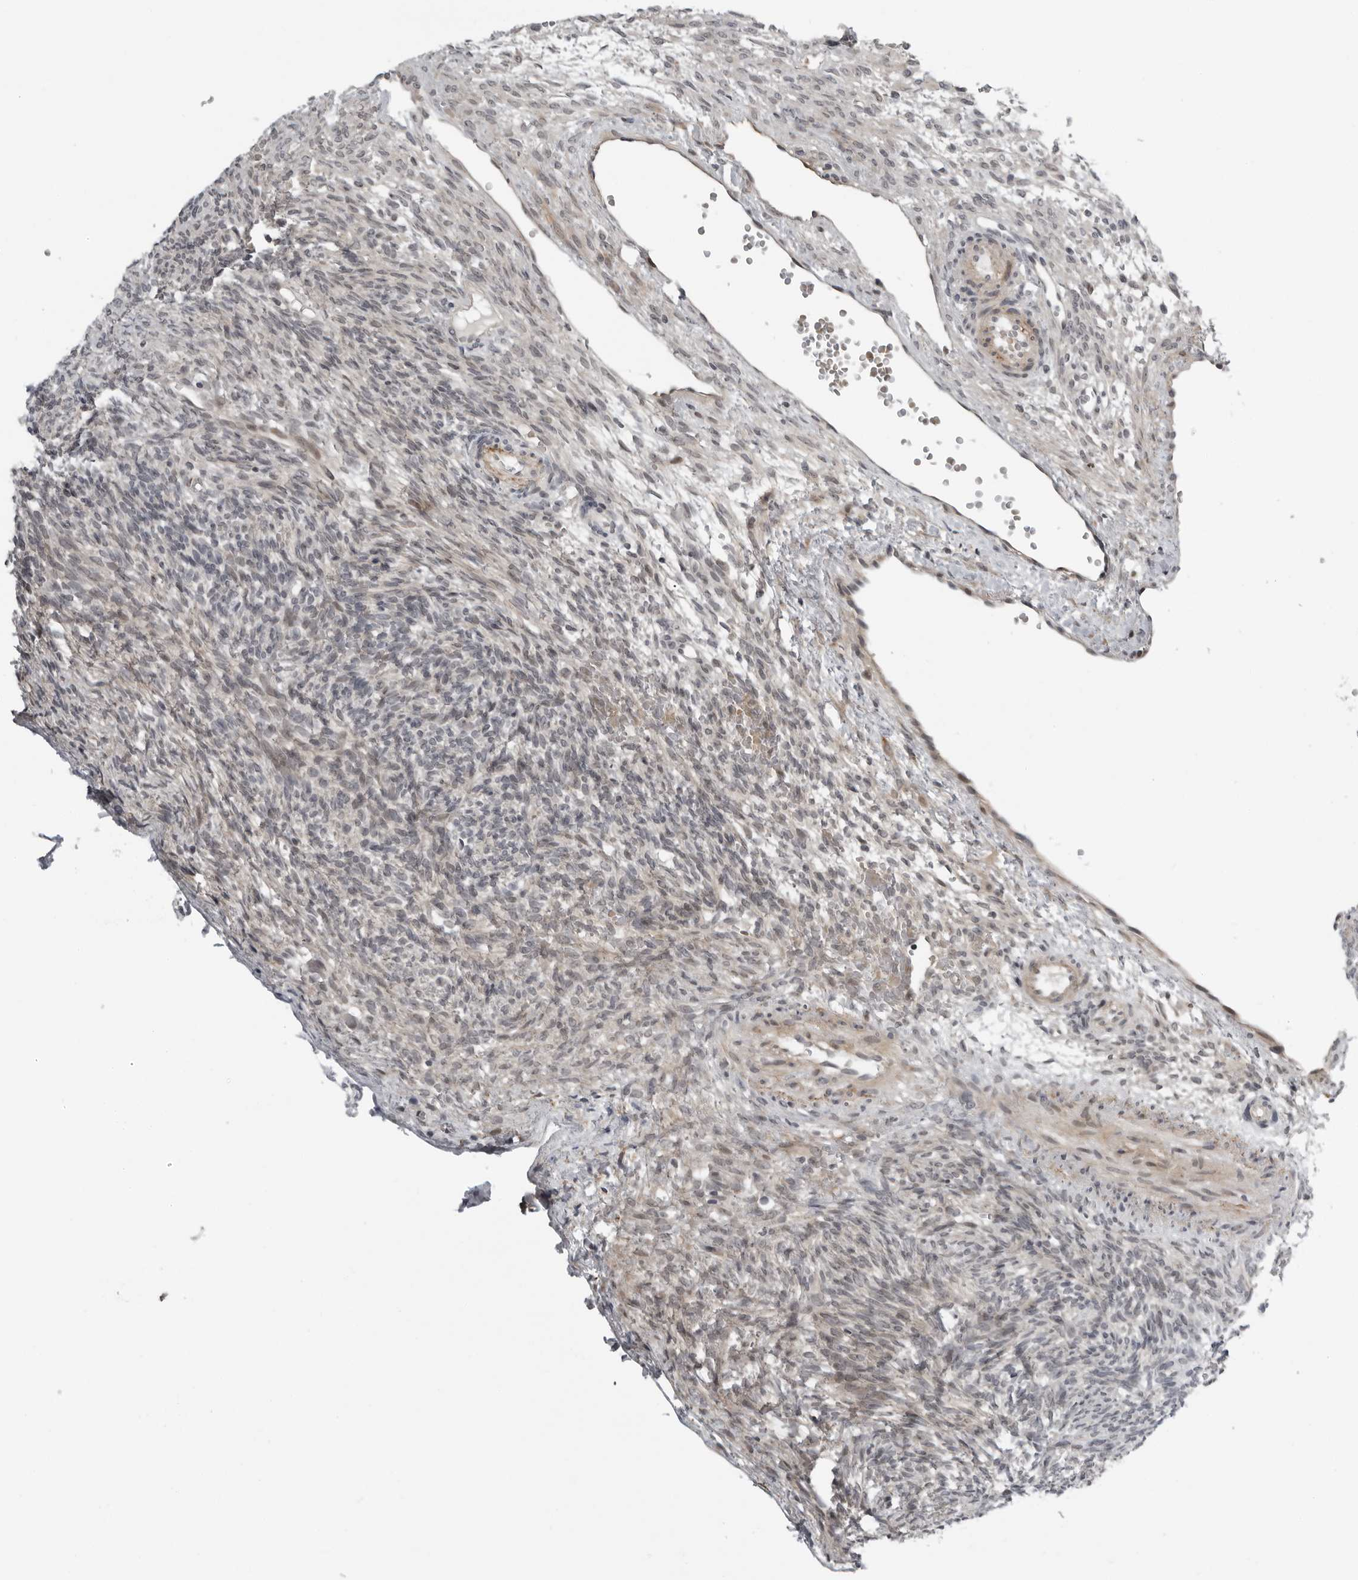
{"staining": {"intensity": "negative", "quantity": "none", "location": "none"}, "tissue": "ovary", "cell_type": "Ovarian stroma cells", "image_type": "normal", "snomed": [{"axis": "morphology", "description": "Normal tissue, NOS"}, {"axis": "topography", "description": "Ovary"}], "caption": "Ovary was stained to show a protein in brown. There is no significant positivity in ovarian stroma cells. (DAB IHC visualized using brightfield microscopy, high magnification).", "gene": "ALPK2", "patient": {"sex": "female", "age": 34}}